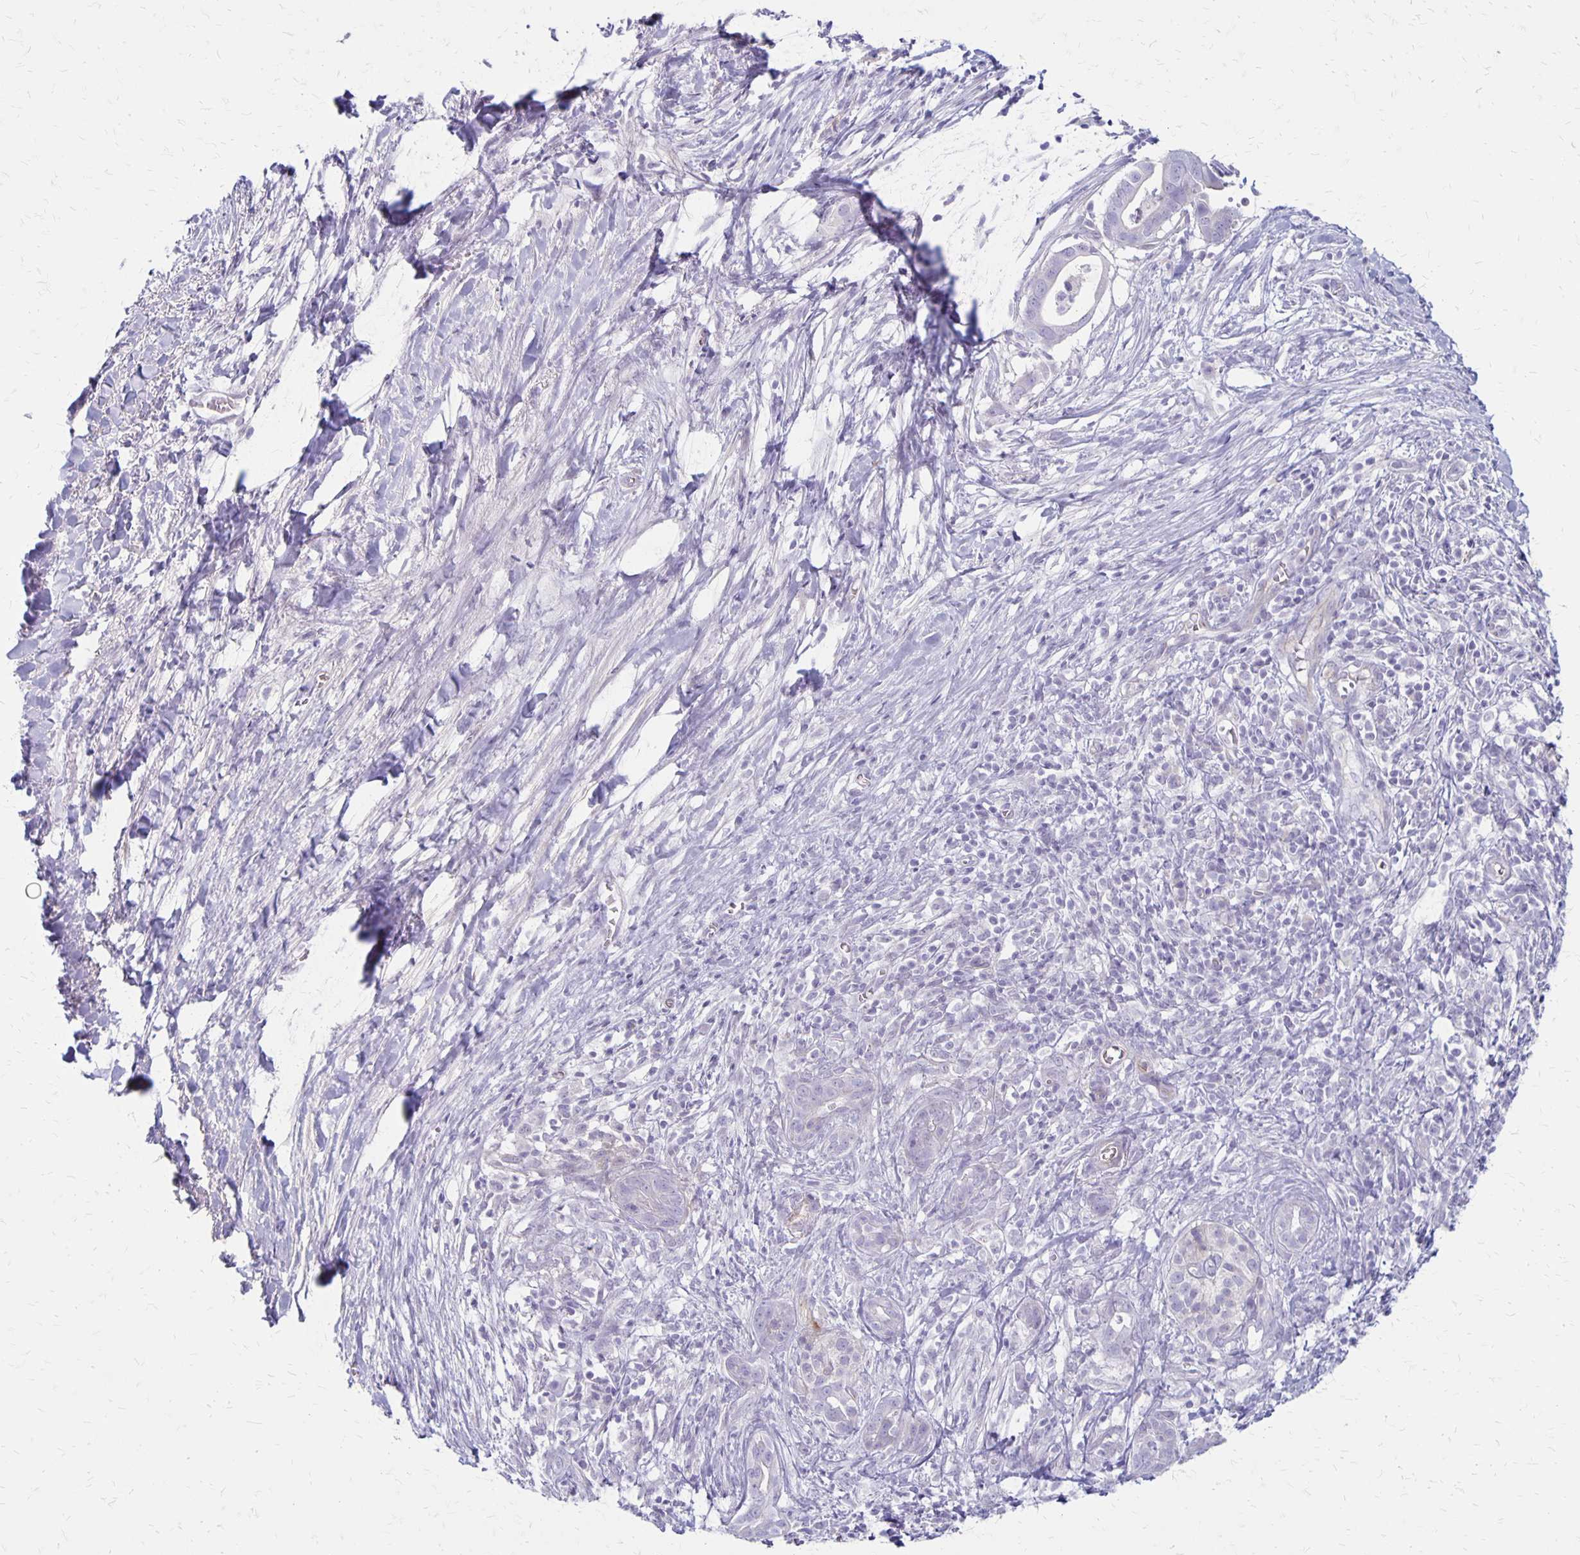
{"staining": {"intensity": "negative", "quantity": "none", "location": "none"}, "tissue": "pancreatic cancer", "cell_type": "Tumor cells", "image_type": "cancer", "snomed": [{"axis": "morphology", "description": "Adenocarcinoma, NOS"}, {"axis": "topography", "description": "Pancreas"}], "caption": "Tumor cells show no significant protein staining in adenocarcinoma (pancreatic).", "gene": "HOMER1", "patient": {"sex": "male", "age": 61}}